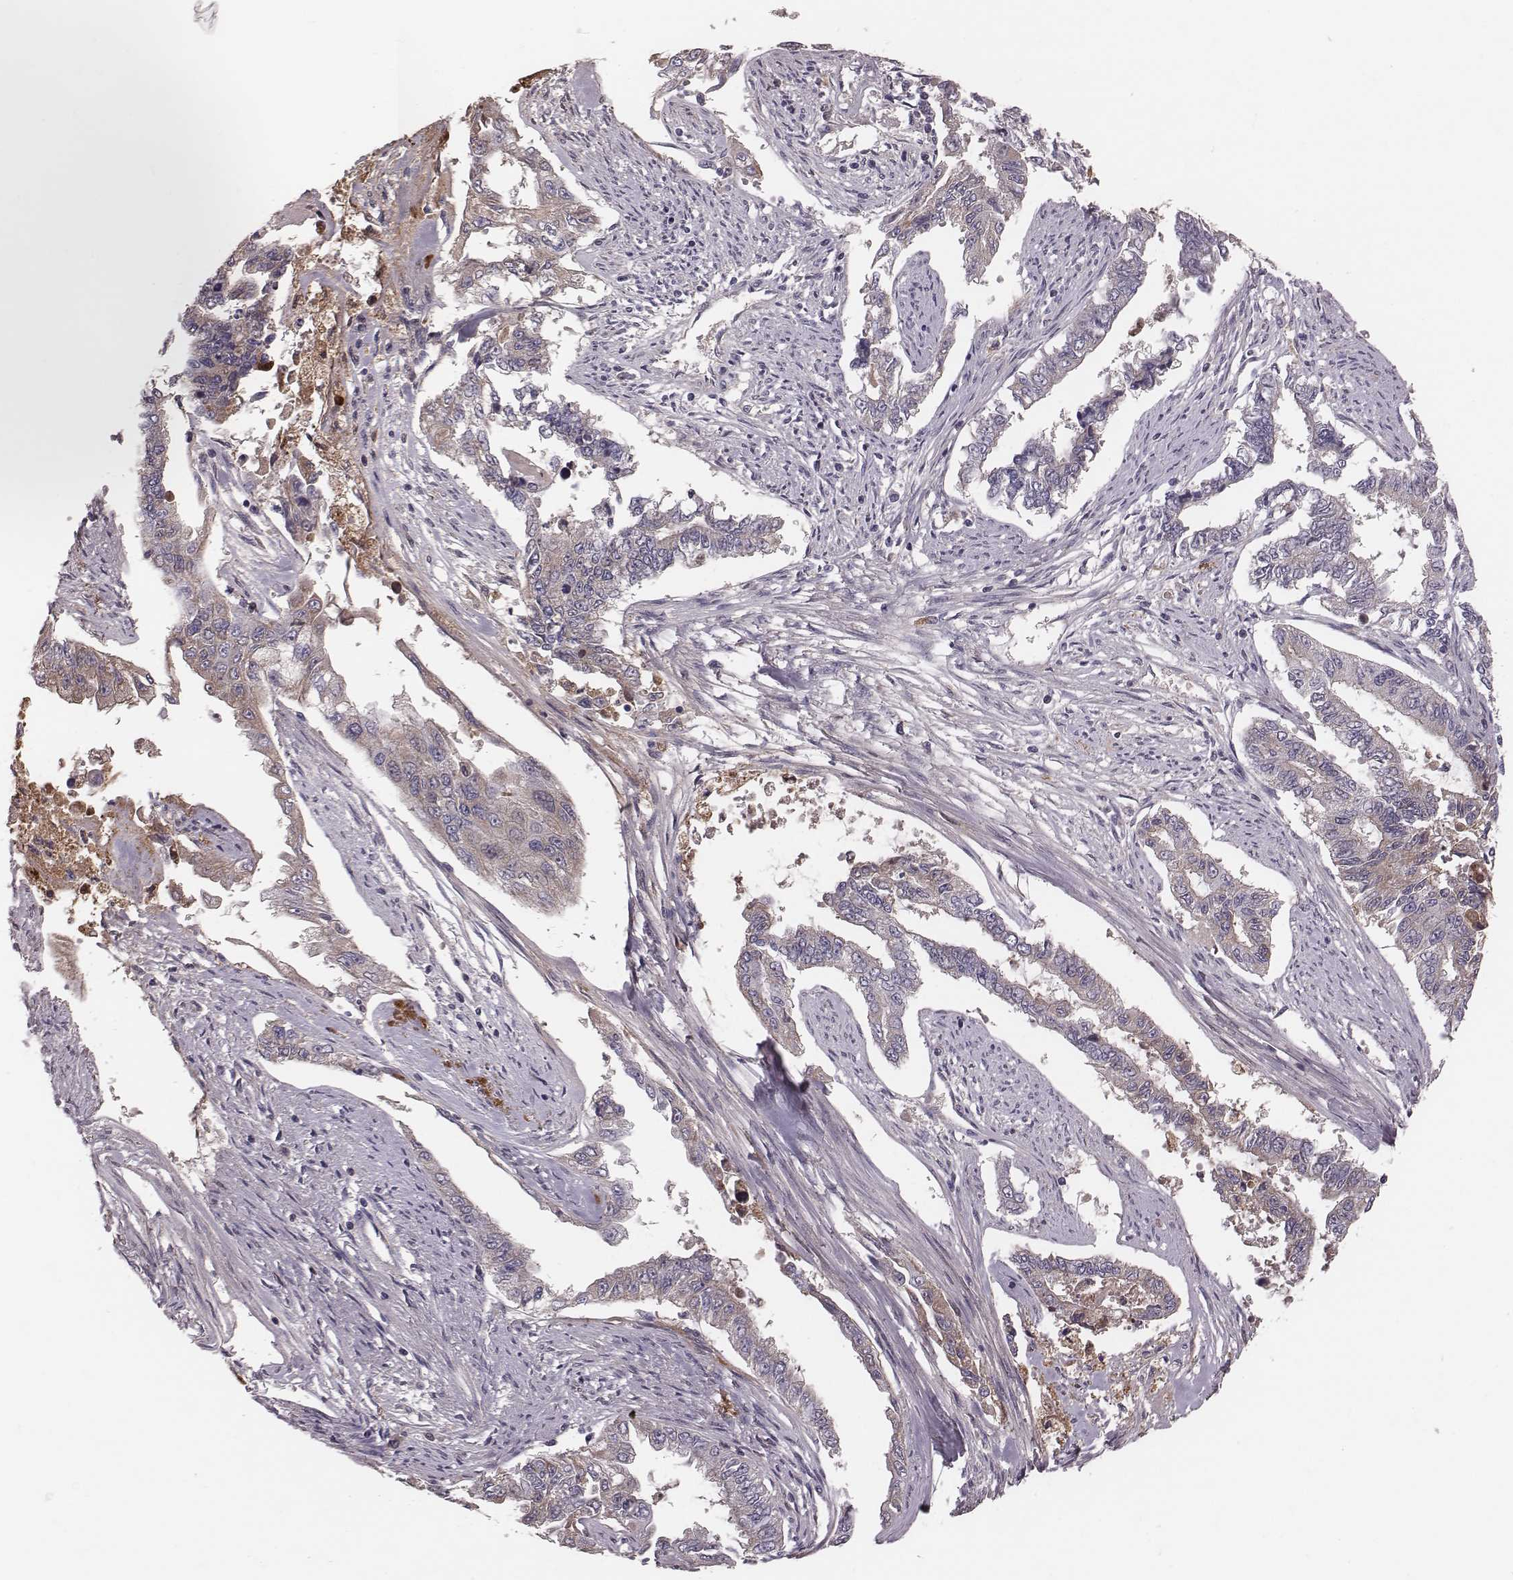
{"staining": {"intensity": "negative", "quantity": "none", "location": "none"}, "tissue": "endometrial cancer", "cell_type": "Tumor cells", "image_type": "cancer", "snomed": [{"axis": "morphology", "description": "Adenocarcinoma, NOS"}, {"axis": "topography", "description": "Uterus"}], "caption": "High magnification brightfield microscopy of endometrial adenocarcinoma stained with DAB (3,3'-diaminobenzidine) (brown) and counterstained with hematoxylin (blue): tumor cells show no significant positivity.", "gene": "CFTR", "patient": {"sex": "female", "age": 59}}